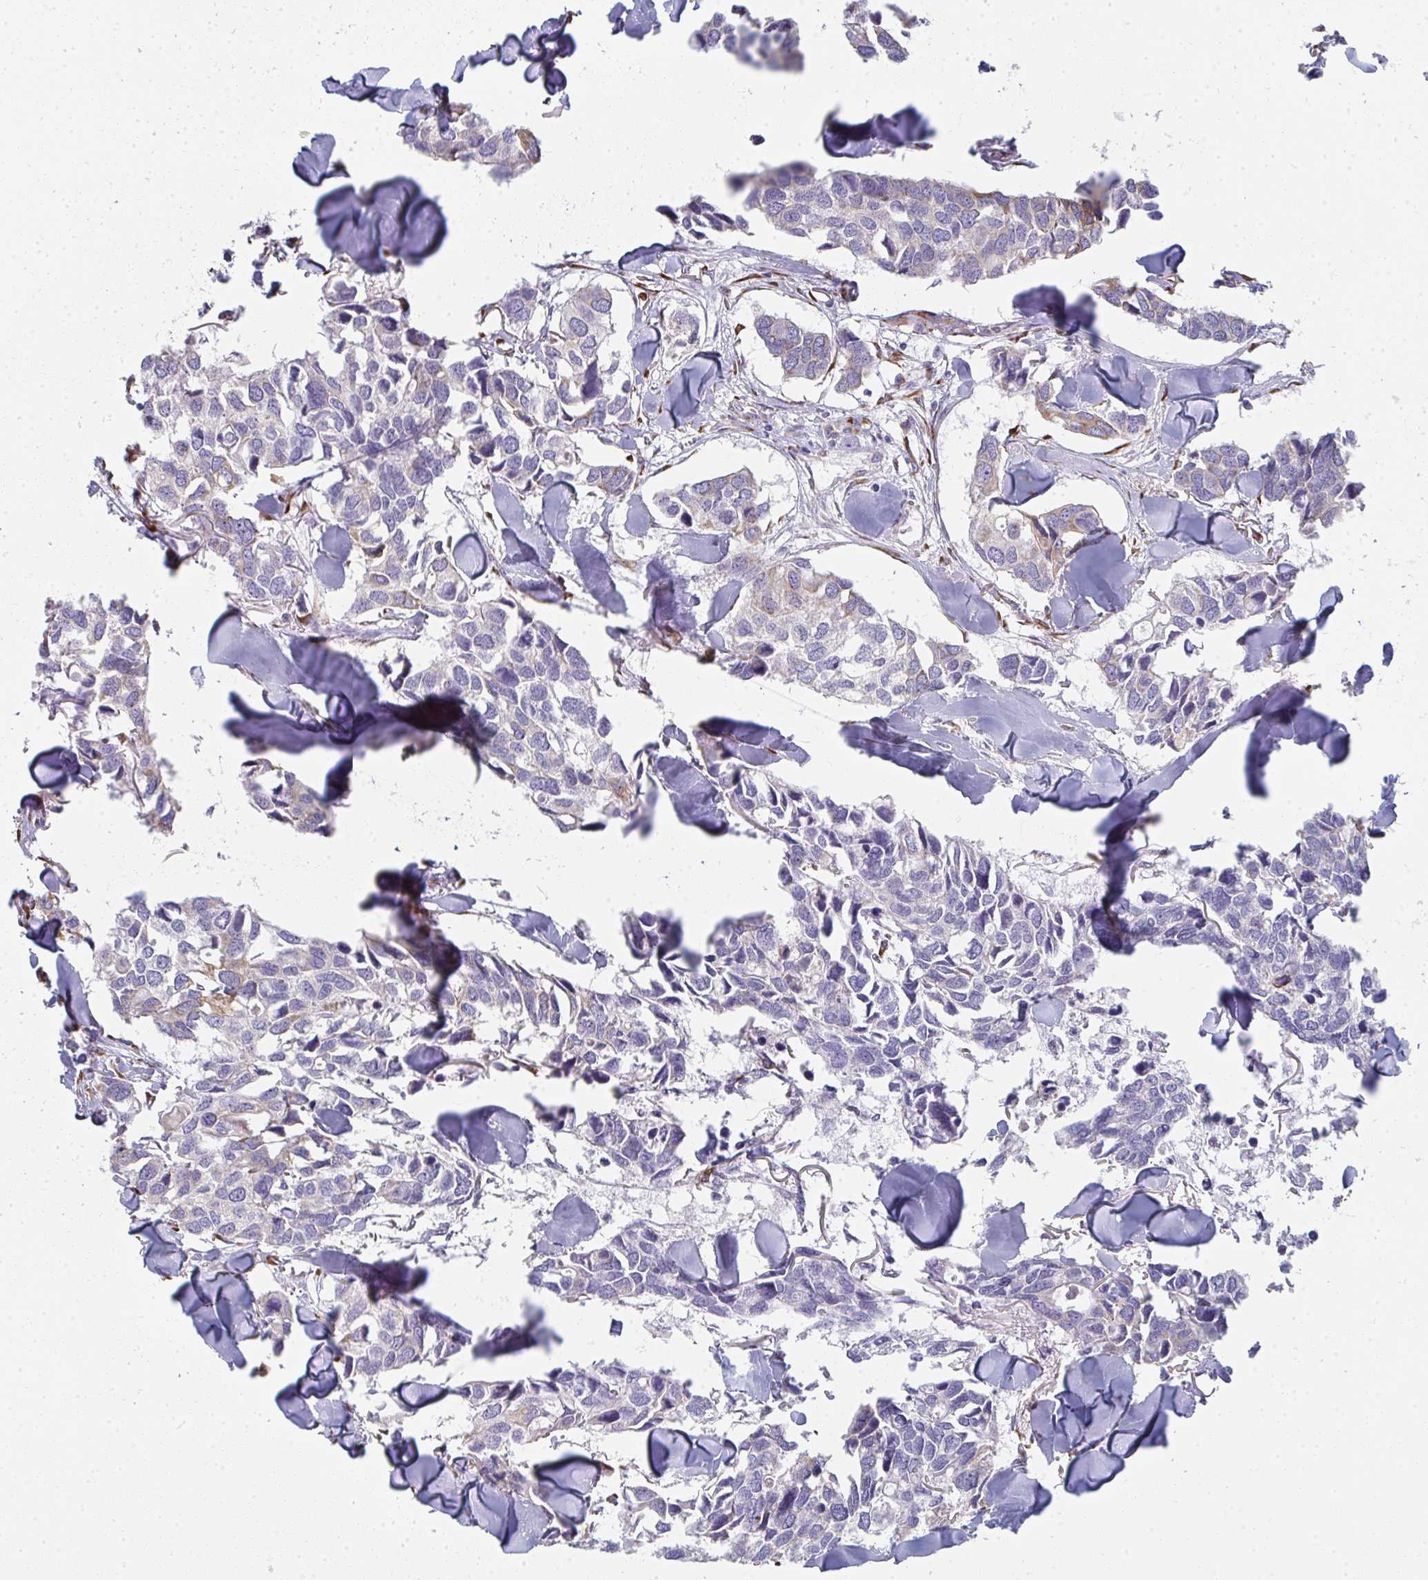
{"staining": {"intensity": "moderate", "quantity": "<25%", "location": "cytoplasmic/membranous"}, "tissue": "breast cancer", "cell_type": "Tumor cells", "image_type": "cancer", "snomed": [{"axis": "morphology", "description": "Duct carcinoma"}, {"axis": "topography", "description": "Breast"}], "caption": "Immunohistochemistry (DAB (3,3'-diaminobenzidine)) staining of human breast invasive ductal carcinoma demonstrates moderate cytoplasmic/membranous protein expression in approximately <25% of tumor cells. (brown staining indicates protein expression, while blue staining denotes nuclei).", "gene": "SHROOM1", "patient": {"sex": "female", "age": 83}}